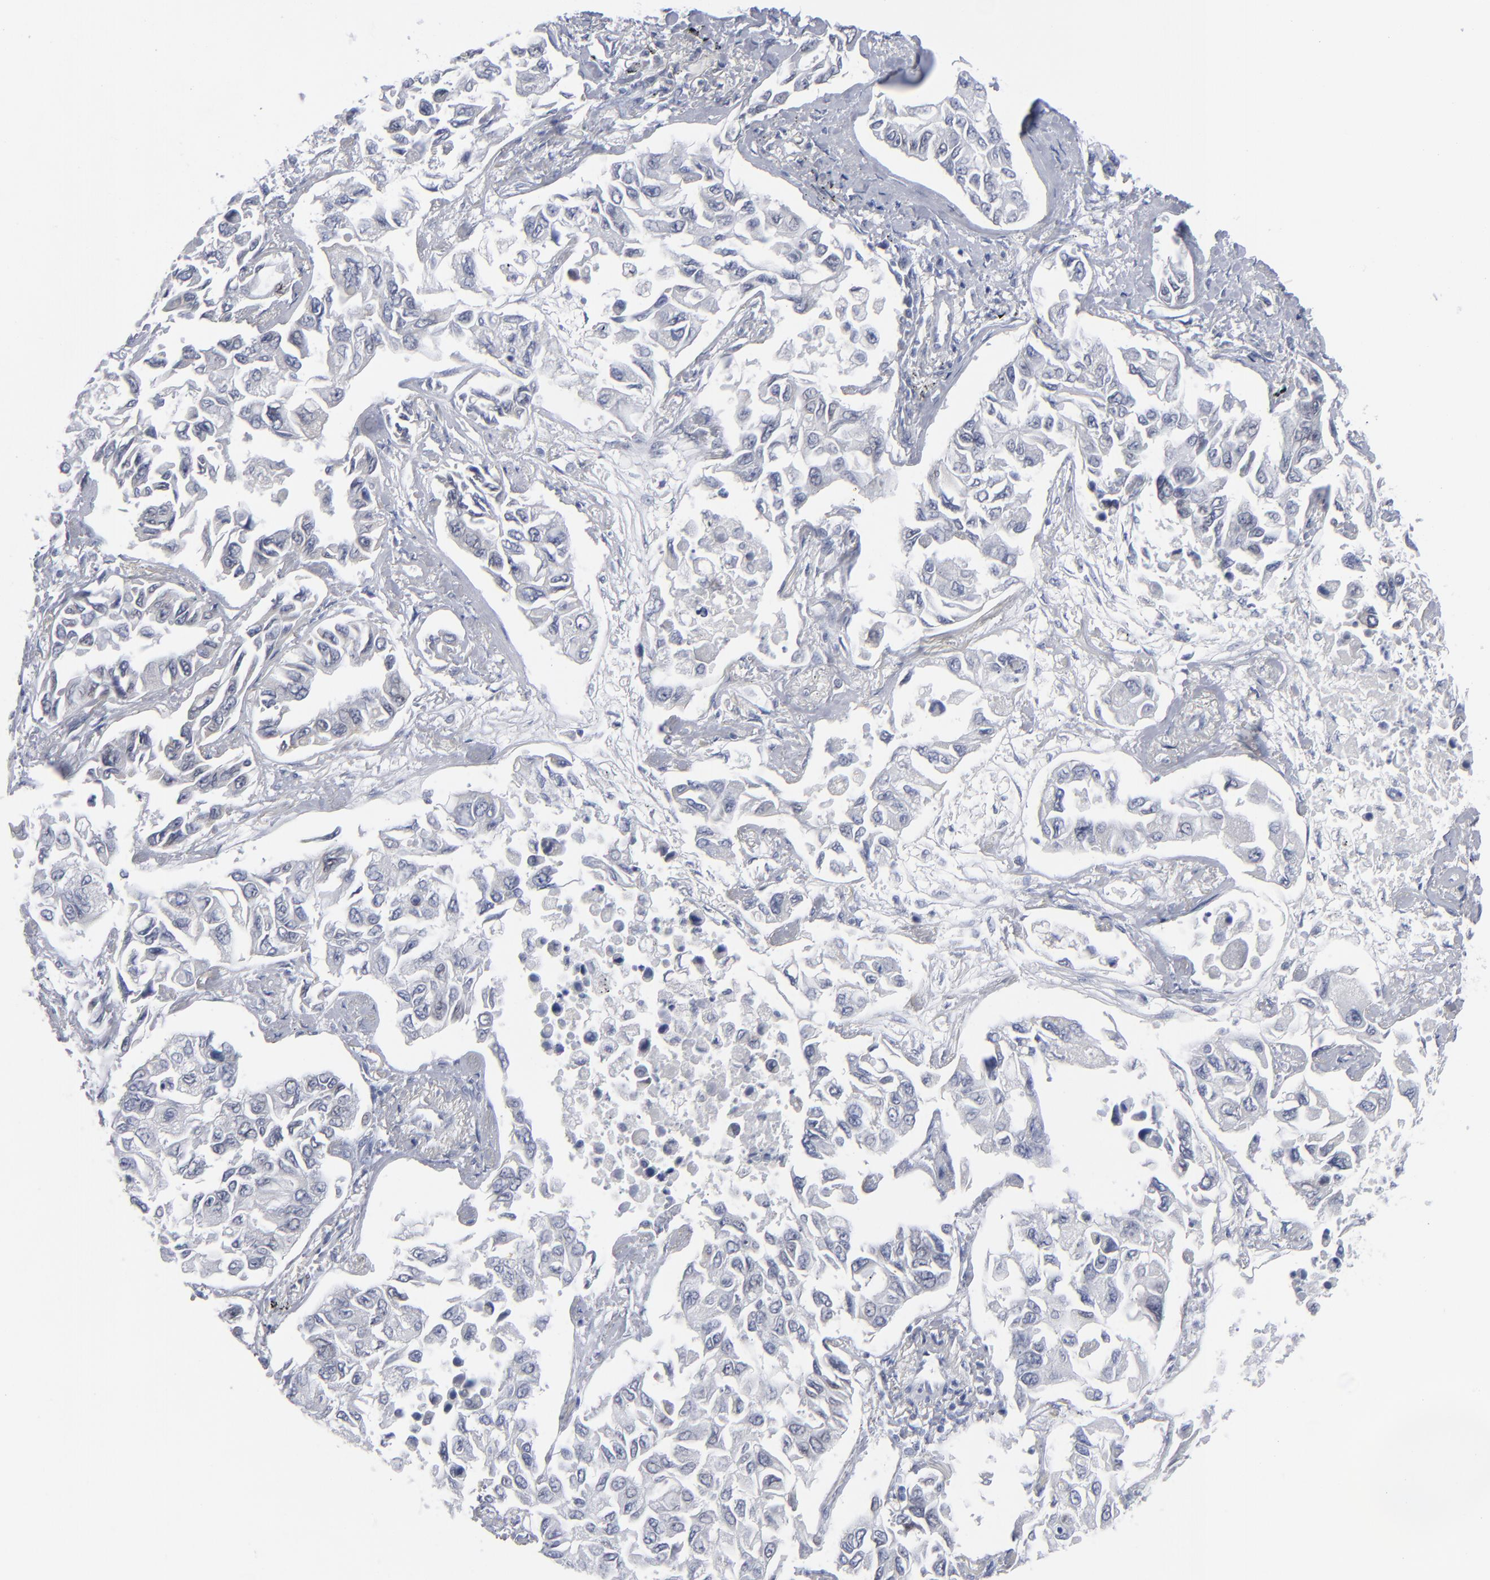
{"staining": {"intensity": "negative", "quantity": "none", "location": "none"}, "tissue": "lung cancer", "cell_type": "Tumor cells", "image_type": "cancer", "snomed": [{"axis": "morphology", "description": "Adenocarcinoma, NOS"}, {"axis": "topography", "description": "Lung"}], "caption": "Immunohistochemistry (IHC) of lung adenocarcinoma shows no positivity in tumor cells. (DAB (3,3'-diaminobenzidine) immunohistochemistry (IHC) visualized using brightfield microscopy, high magnification).", "gene": "NUP88", "patient": {"sex": "male", "age": 64}}